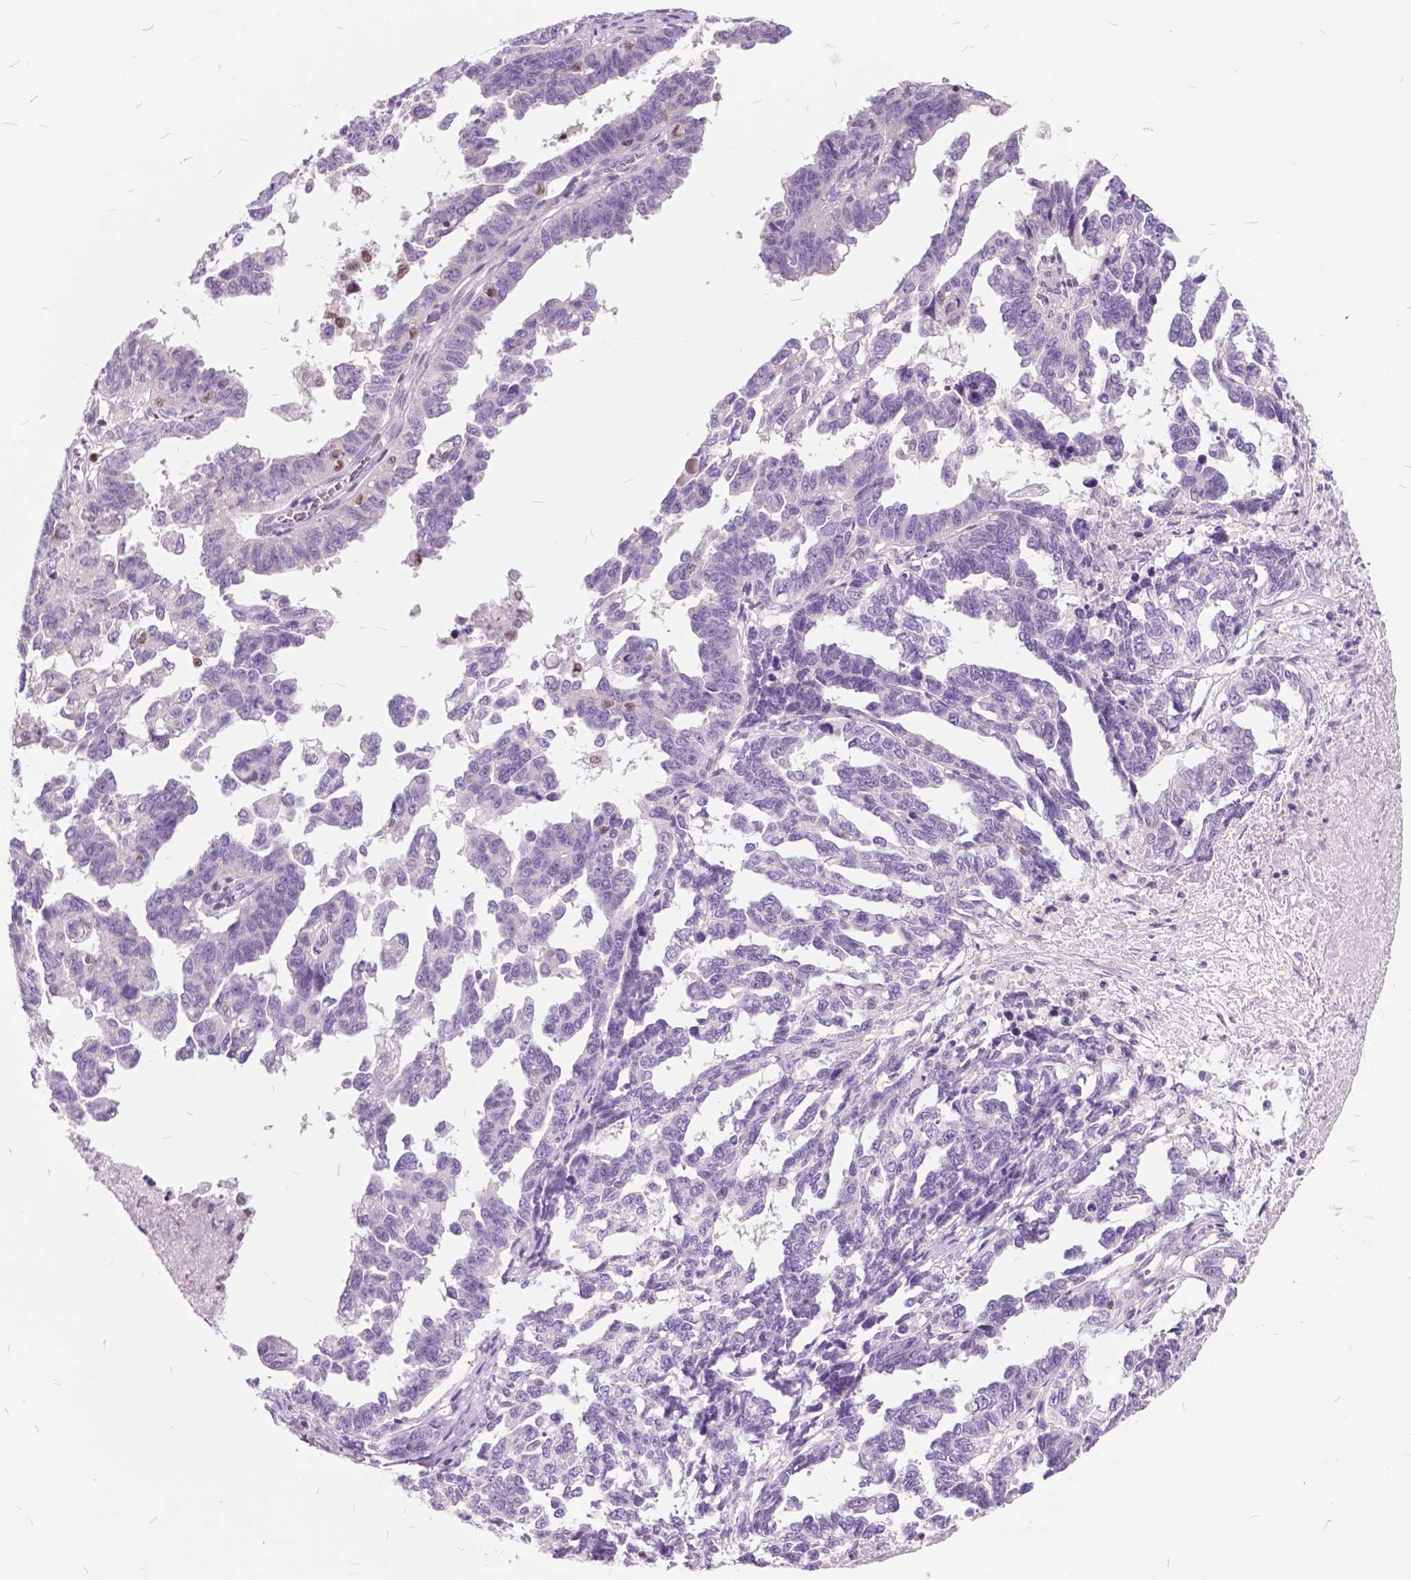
{"staining": {"intensity": "negative", "quantity": "none", "location": "none"}, "tissue": "ovarian cancer", "cell_type": "Tumor cells", "image_type": "cancer", "snomed": [{"axis": "morphology", "description": "Cystadenocarcinoma, serous, NOS"}, {"axis": "topography", "description": "Ovary"}], "caption": "Tumor cells show no significant protein positivity in ovarian cancer (serous cystadenocarcinoma).", "gene": "SP140", "patient": {"sex": "female", "age": 69}}